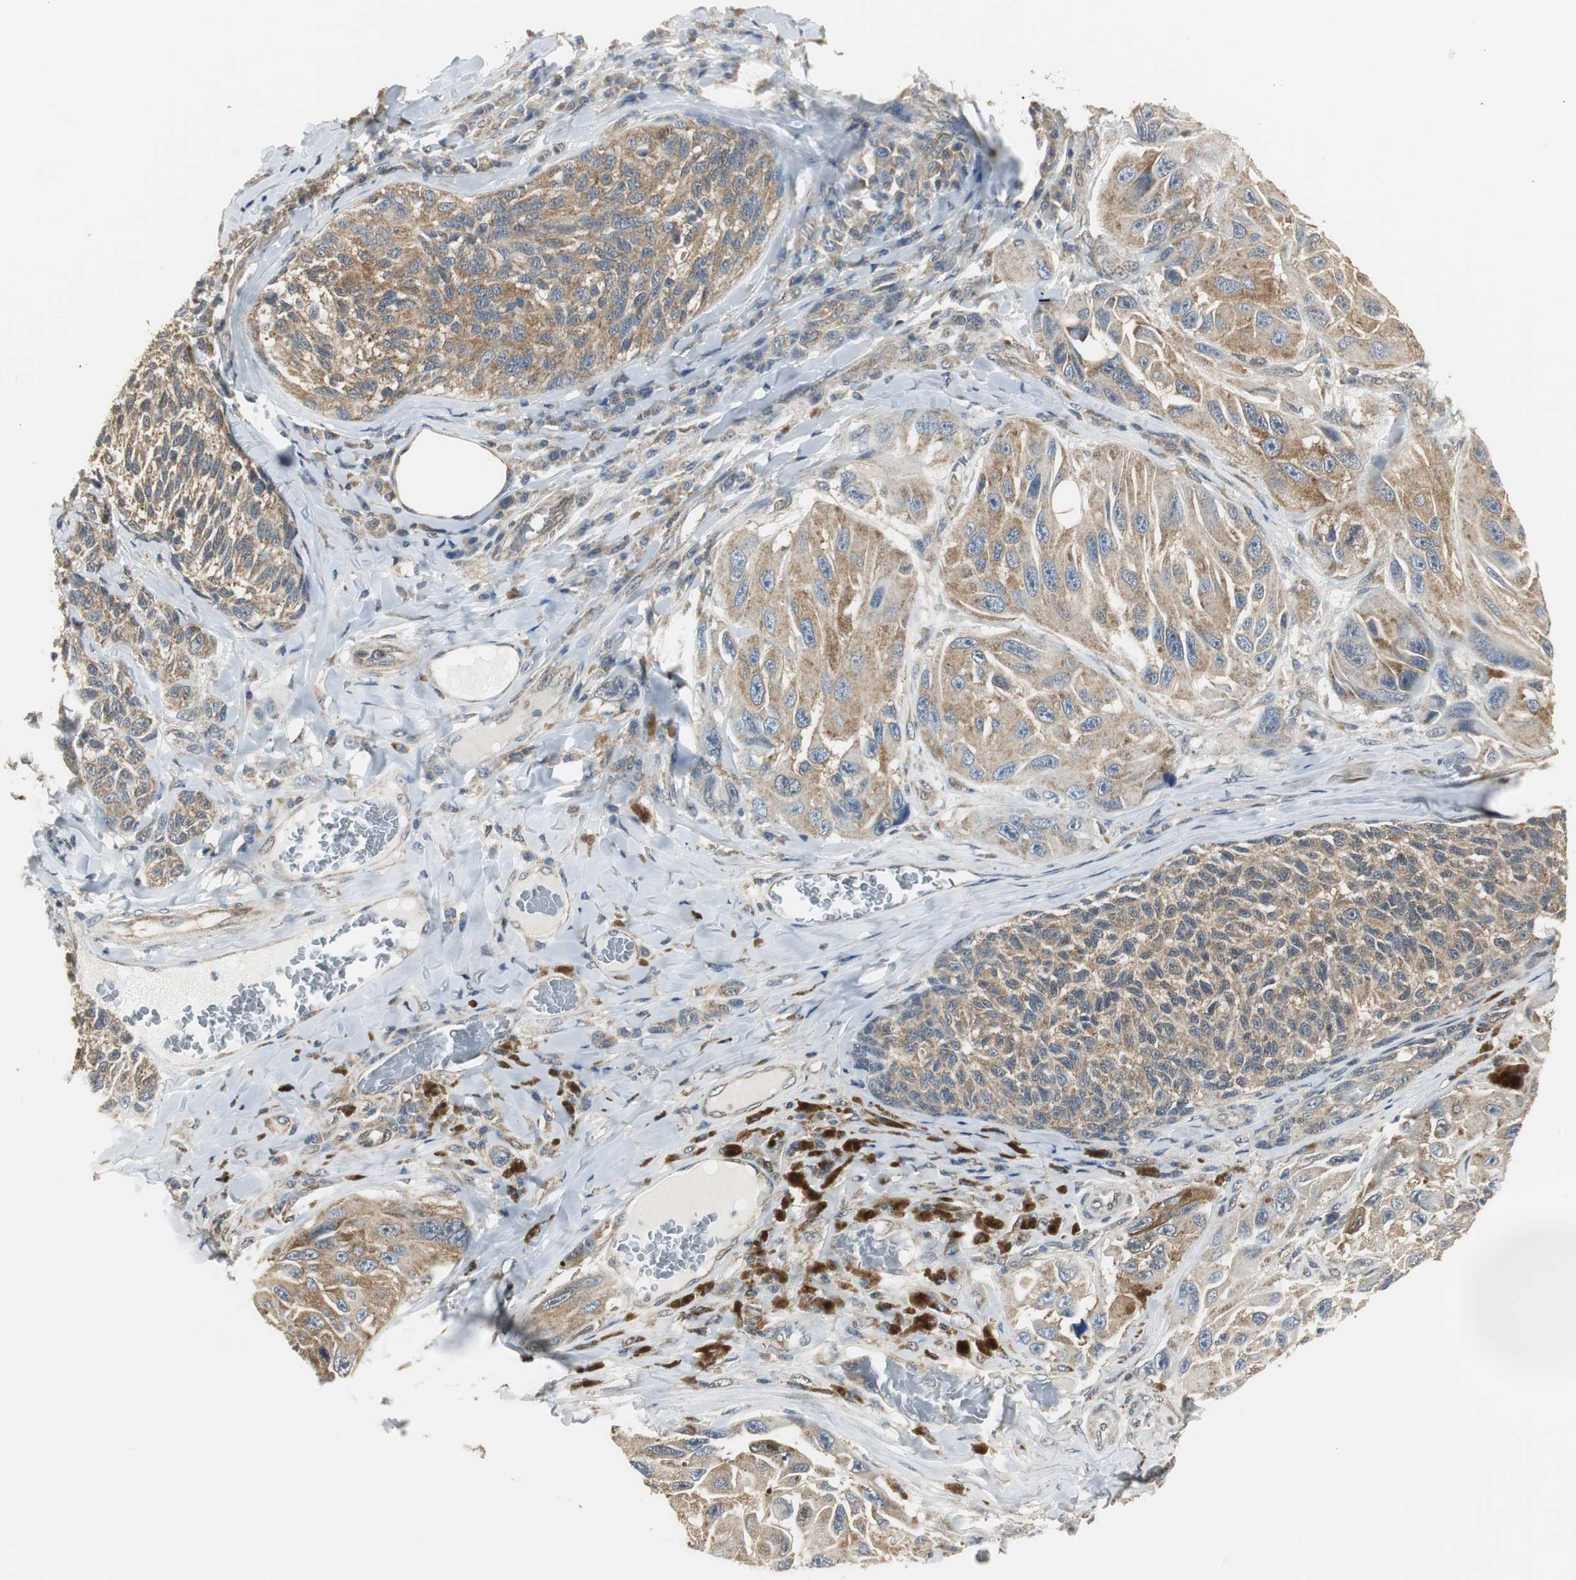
{"staining": {"intensity": "moderate", "quantity": ">75%", "location": "cytoplasmic/membranous"}, "tissue": "melanoma", "cell_type": "Tumor cells", "image_type": "cancer", "snomed": [{"axis": "morphology", "description": "Malignant melanoma, NOS"}, {"axis": "topography", "description": "Skin"}], "caption": "Malignant melanoma stained with IHC shows moderate cytoplasmic/membranous staining in about >75% of tumor cells.", "gene": "CCT5", "patient": {"sex": "female", "age": 73}}